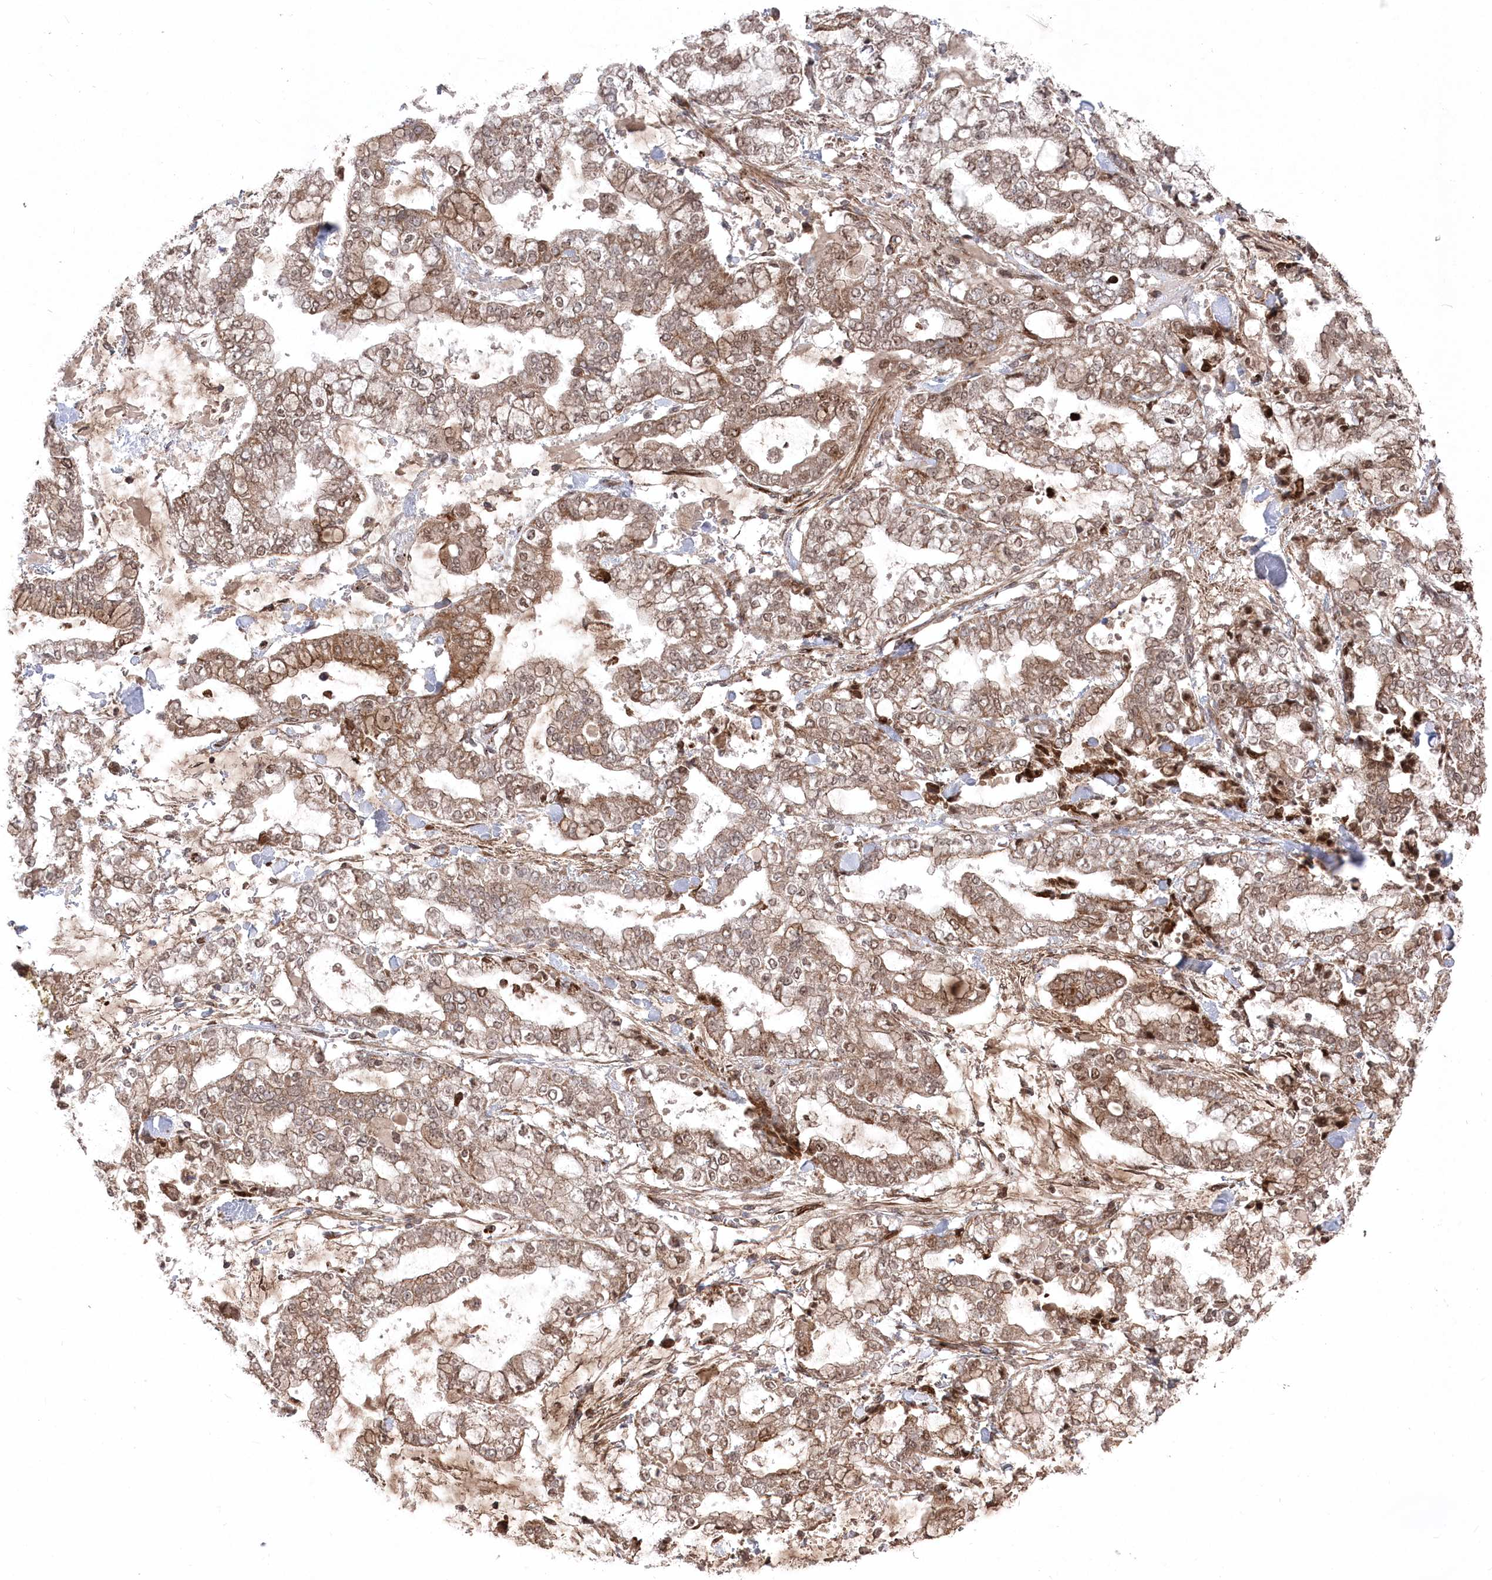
{"staining": {"intensity": "moderate", "quantity": ">75%", "location": "cytoplasmic/membranous,nuclear"}, "tissue": "stomach cancer", "cell_type": "Tumor cells", "image_type": "cancer", "snomed": [{"axis": "morphology", "description": "Normal tissue, NOS"}, {"axis": "morphology", "description": "Adenocarcinoma, NOS"}, {"axis": "topography", "description": "Stomach, upper"}, {"axis": "topography", "description": "Stomach"}], "caption": "Immunohistochemistry (DAB) staining of human stomach cancer displays moderate cytoplasmic/membranous and nuclear protein positivity in about >75% of tumor cells.", "gene": "POLR3A", "patient": {"sex": "male", "age": 76}}